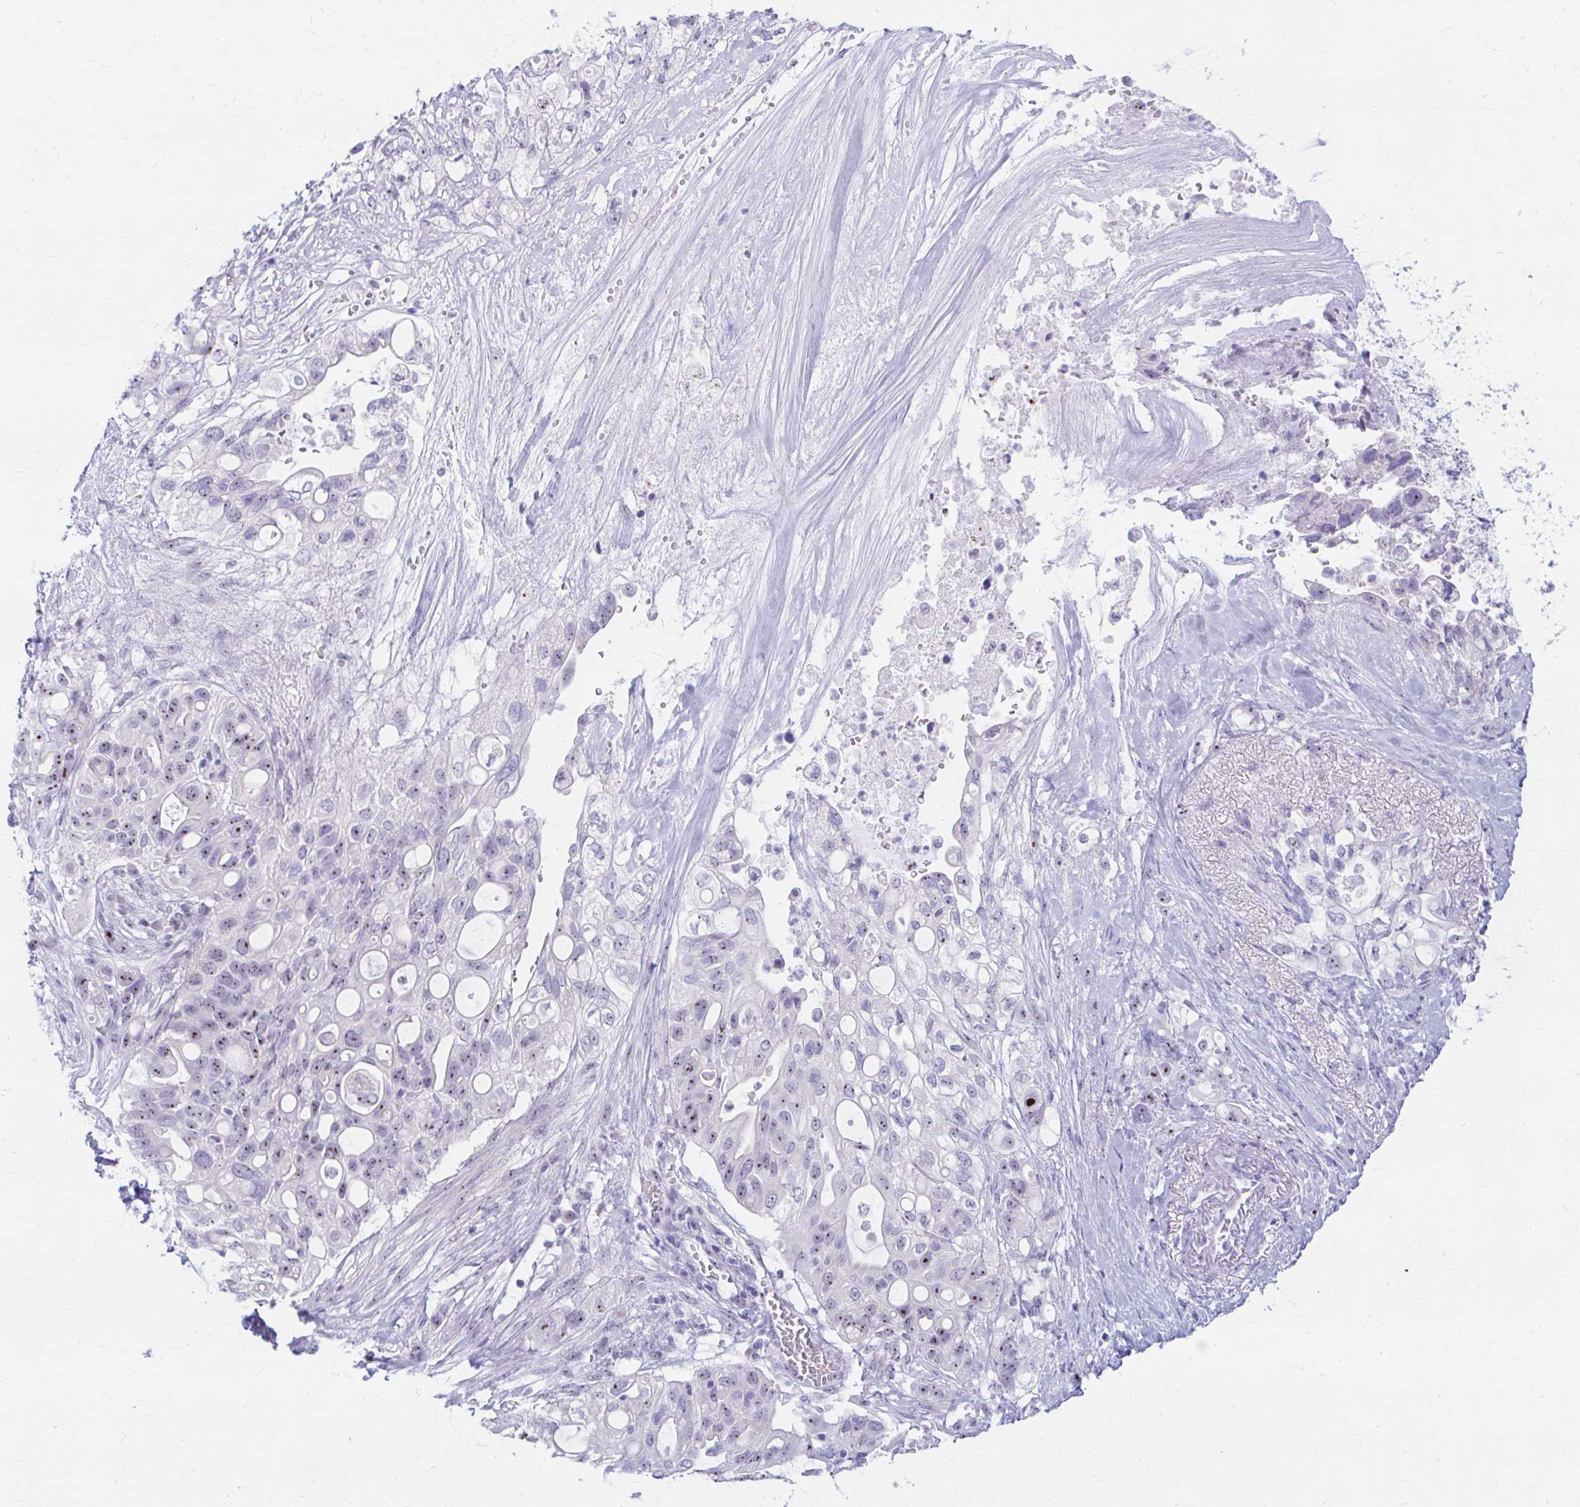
{"staining": {"intensity": "moderate", "quantity": "25%-75%", "location": "nuclear"}, "tissue": "pancreatic cancer", "cell_type": "Tumor cells", "image_type": "cancer", "snomed": [{"axis": "morphology", "description": "Adenocarcinoma, NOS"}, {"axis": "topography", "description": "Pancreas"}], "caption": "Immunohistochemistry (IHC) of human pancreatic cancer exhibits medium levels of moderate nuclear positivity in approximately 25%-75% of tumor cells.", "gene": "FTSJ3", "patient": {"sex": "female", "age": 72}}